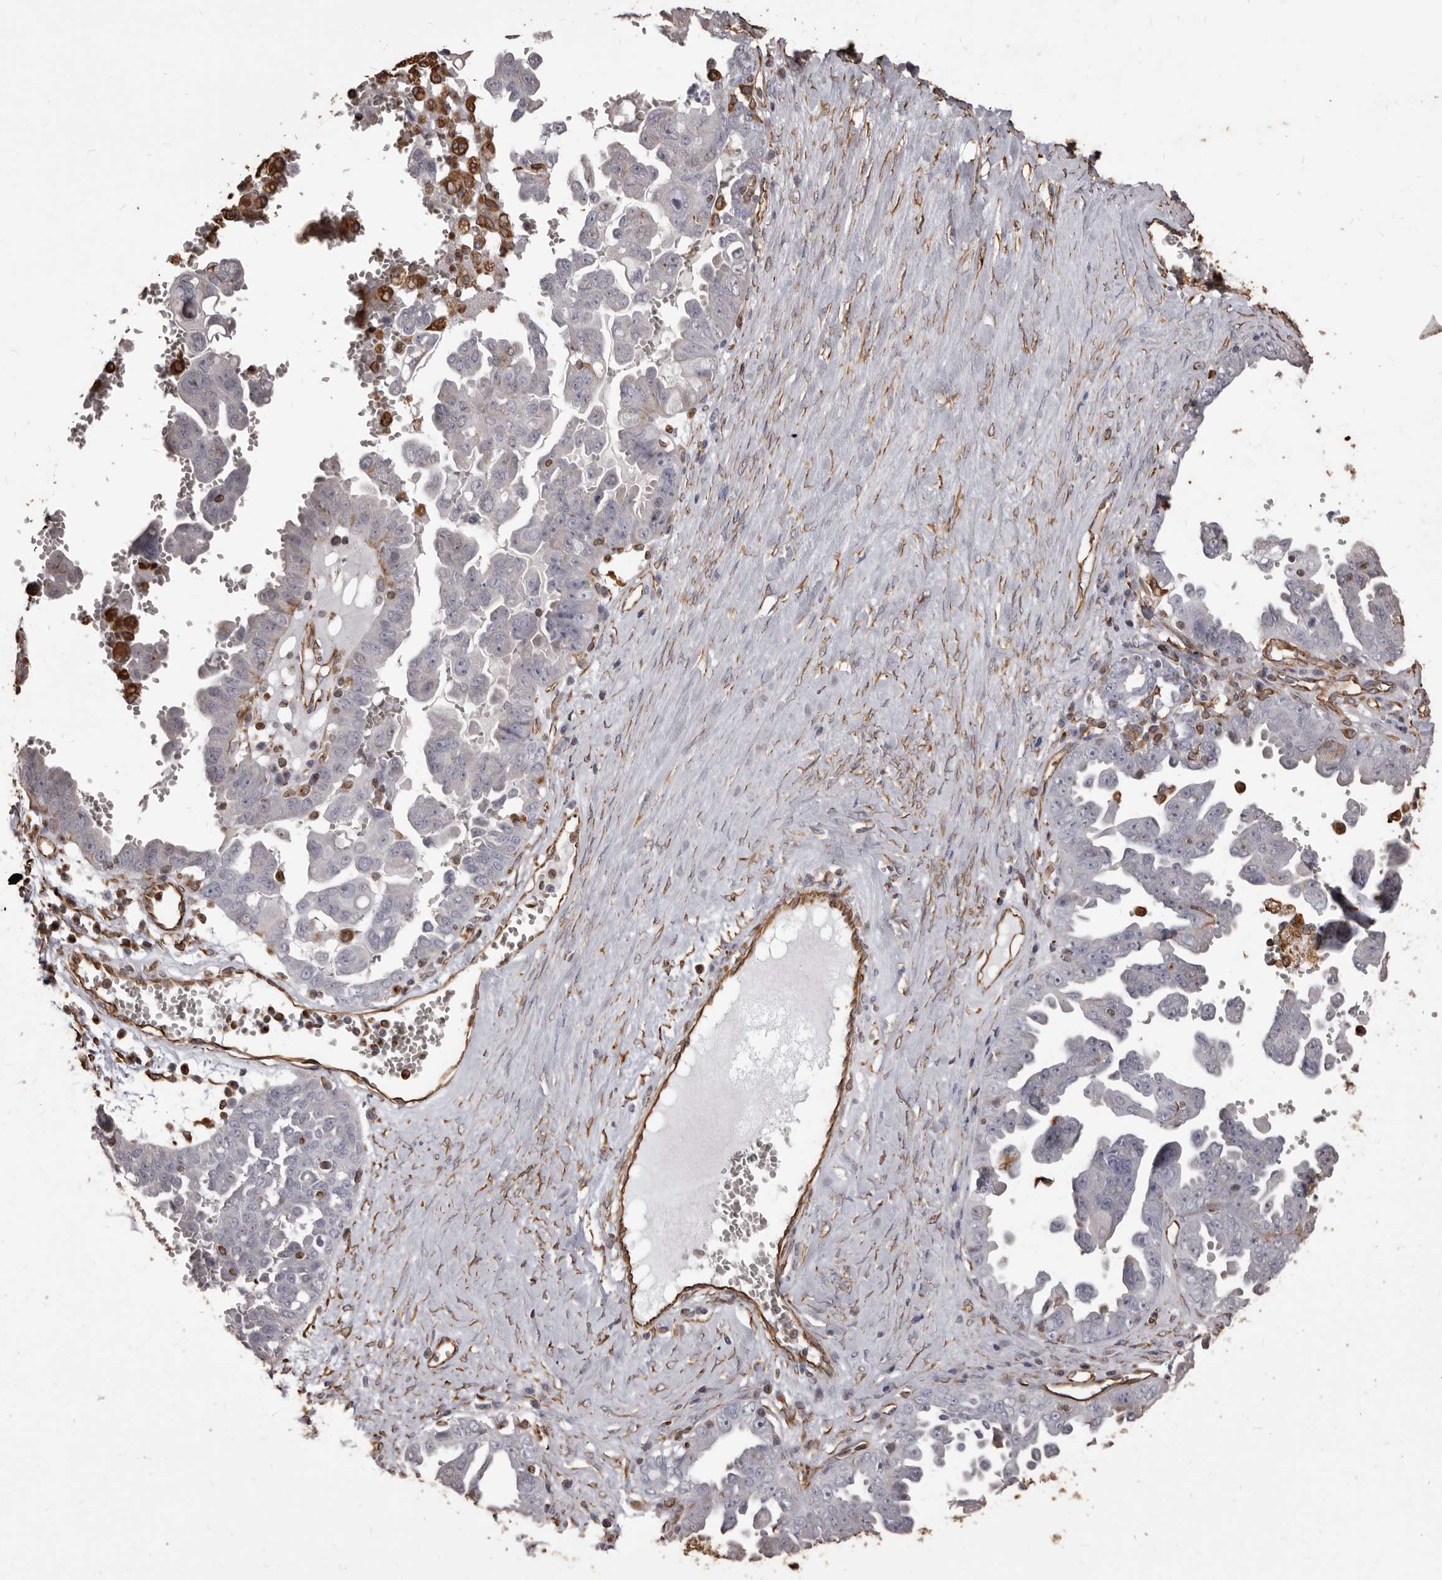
{"staining": {"intensity": "negative", "quantity": "none", "location": "none"}, "tissue": "ovarian cancer", "cell_type": "Tumor cells", "image_type": "cancer", "snomed": [{"axis": "morphology", "description": "Carcinoma, endometroid"}, {"axis": "topography", "description": "Ovary"}], "caption": "Ovarian cancer stained for a protein using IHC exhibits no expression tumor cells.", "gene": "MTURN", "patient": {"sex": "female", "age": 62}}